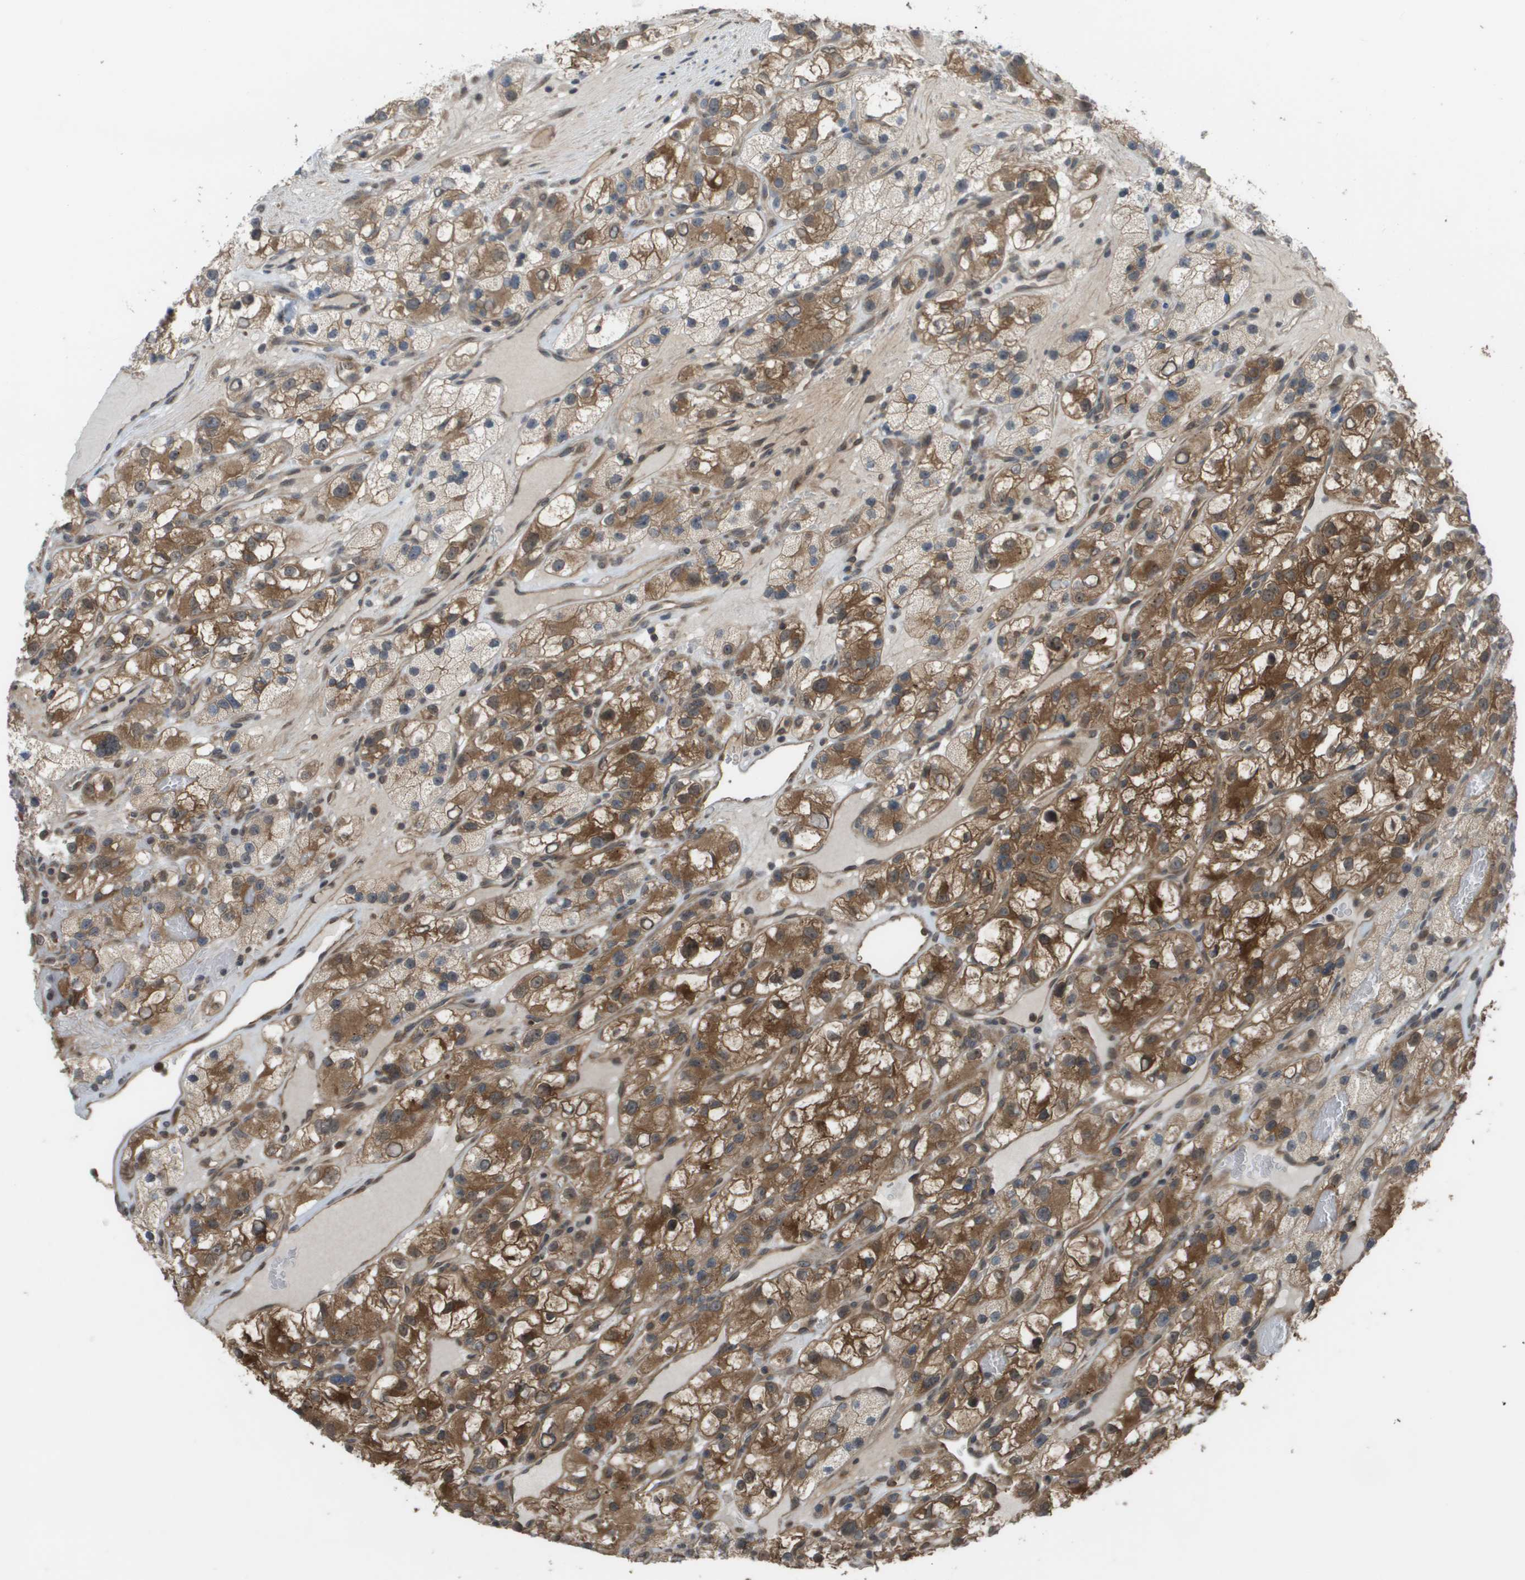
{"staining": {"intensity": "moderate", "quantity": ">75%", "location": "cytoplasmic/membranous"}, "tissue": "renal cancer", "cell_type": "Tumor cells", "image_type": "cancer", "snomed": [{"axis": "morphology", "description": "Adenocarcinoma, NOS"}, {"axis": "topography", "description": "Kidney"}], "caption": "Immunohistochemistry micrograph of neoplastic tissue: renal adenocarcinoma stained using IHC demonstrates medium levels of moderate protein expression localized specifically in the cytoplasmic/membranous of tumor cells, appearing as a cytoplasmic/membranous brown color.", "gene": "CTPS2", "patient": {"sex": "female", "age": 57}}